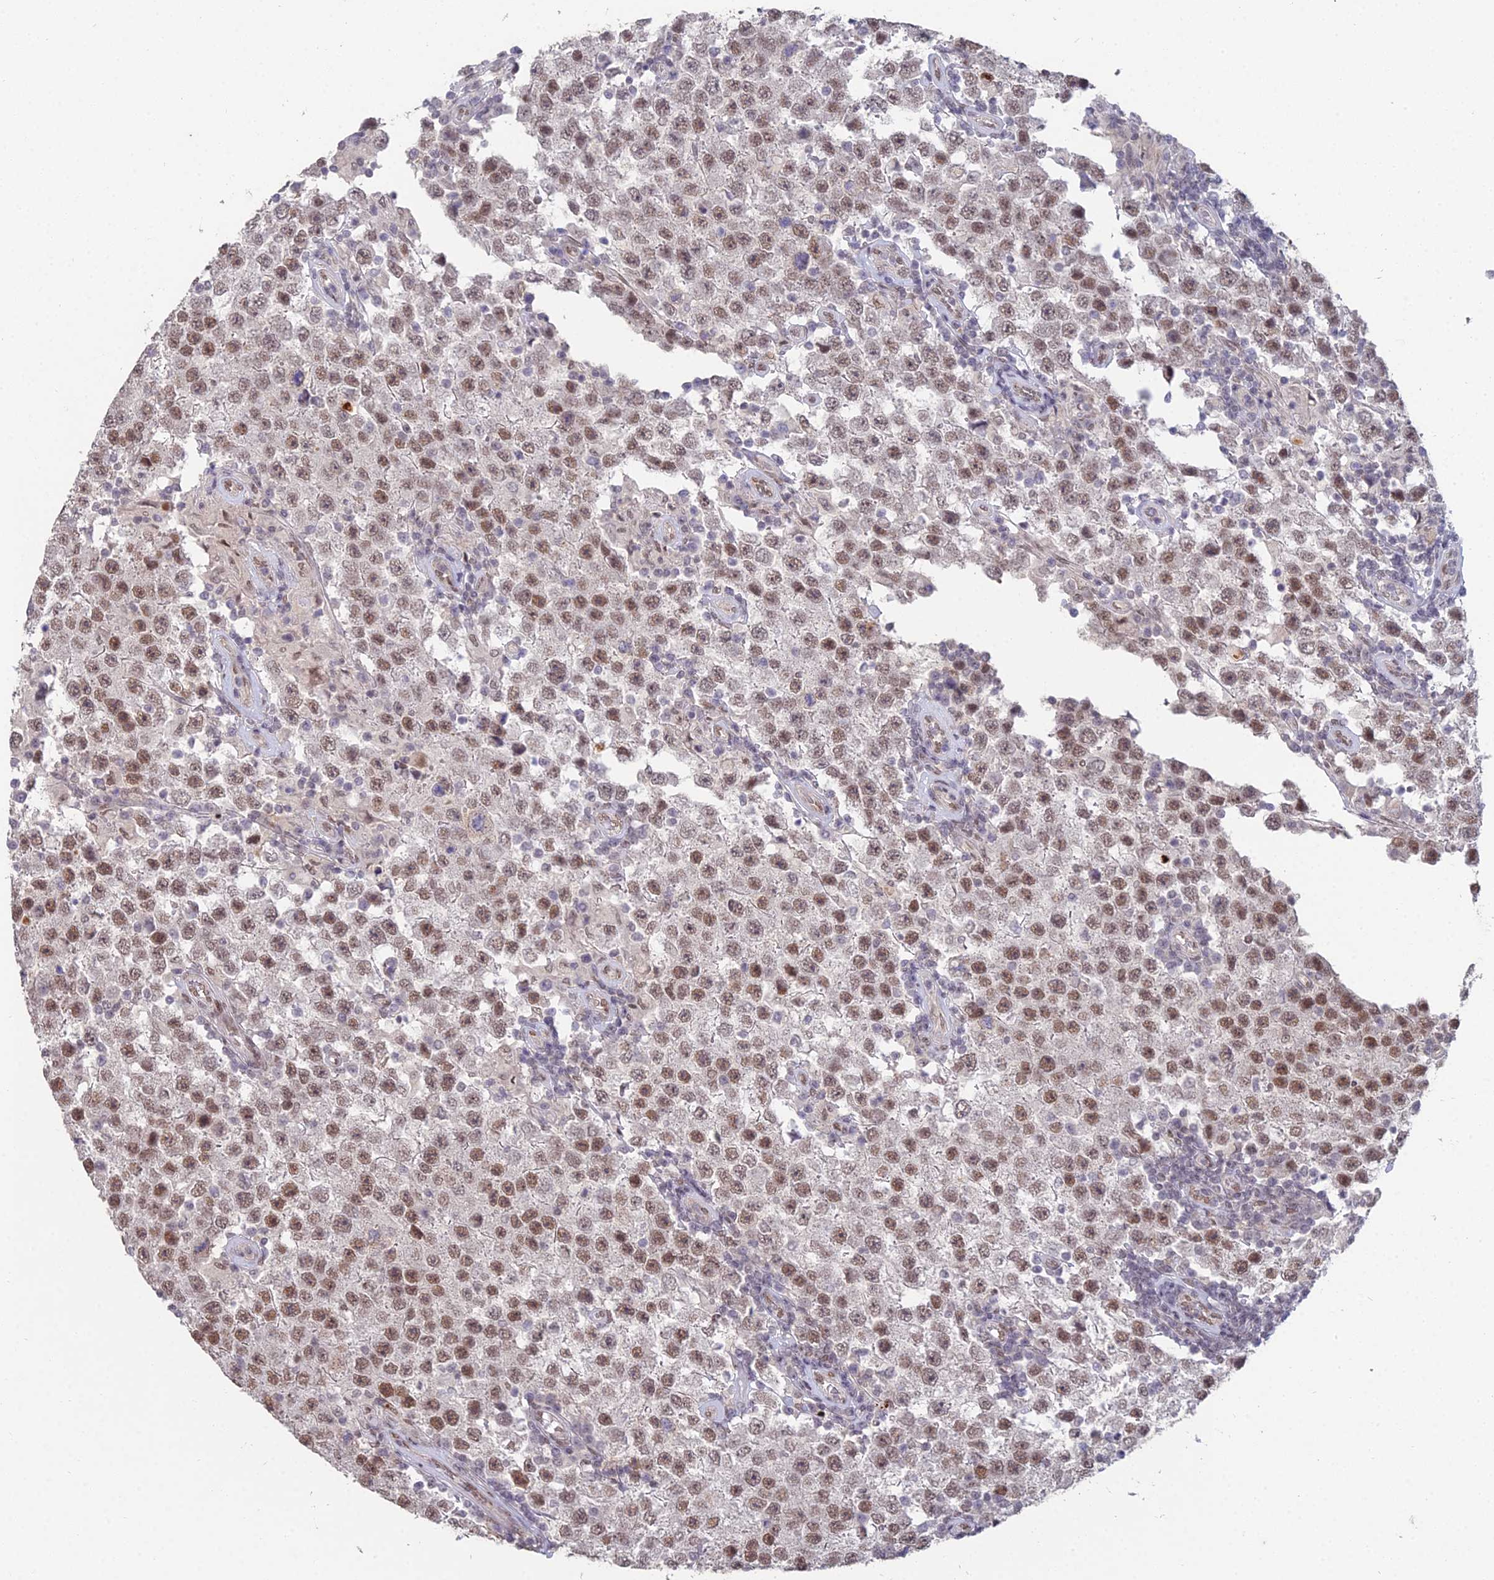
{"staining": {"intensity": "moderate", "quantity": ">75%", "location": "nuclear"}, "tissue": "testis cancer", "cell_type": "Tumor cells", "image_type": "cancer", "snomed": [{"axis": "morphology", "description": "Normal tissue, NOS"}, {"axis": "morphology", "description": "Urothelial carcinoma, High grade"}, {"axis": "morphology", "description": "Seminoma, NOS"}, {"axis": "morphology", "description": "Carcinoma, Embryonal, NOS"}, {"axis": "topography", "description": "Urinary bladder"}, {"axis": "topography", "description": "Testis"}], "caption": "Human seminoma (testis) stained for a protein (brown) reveals moderate nuclear positive positivity in about >75% of tumor cells.", "gene": "ABHD17A", "patient": {"sex": "male", "age": 41}}